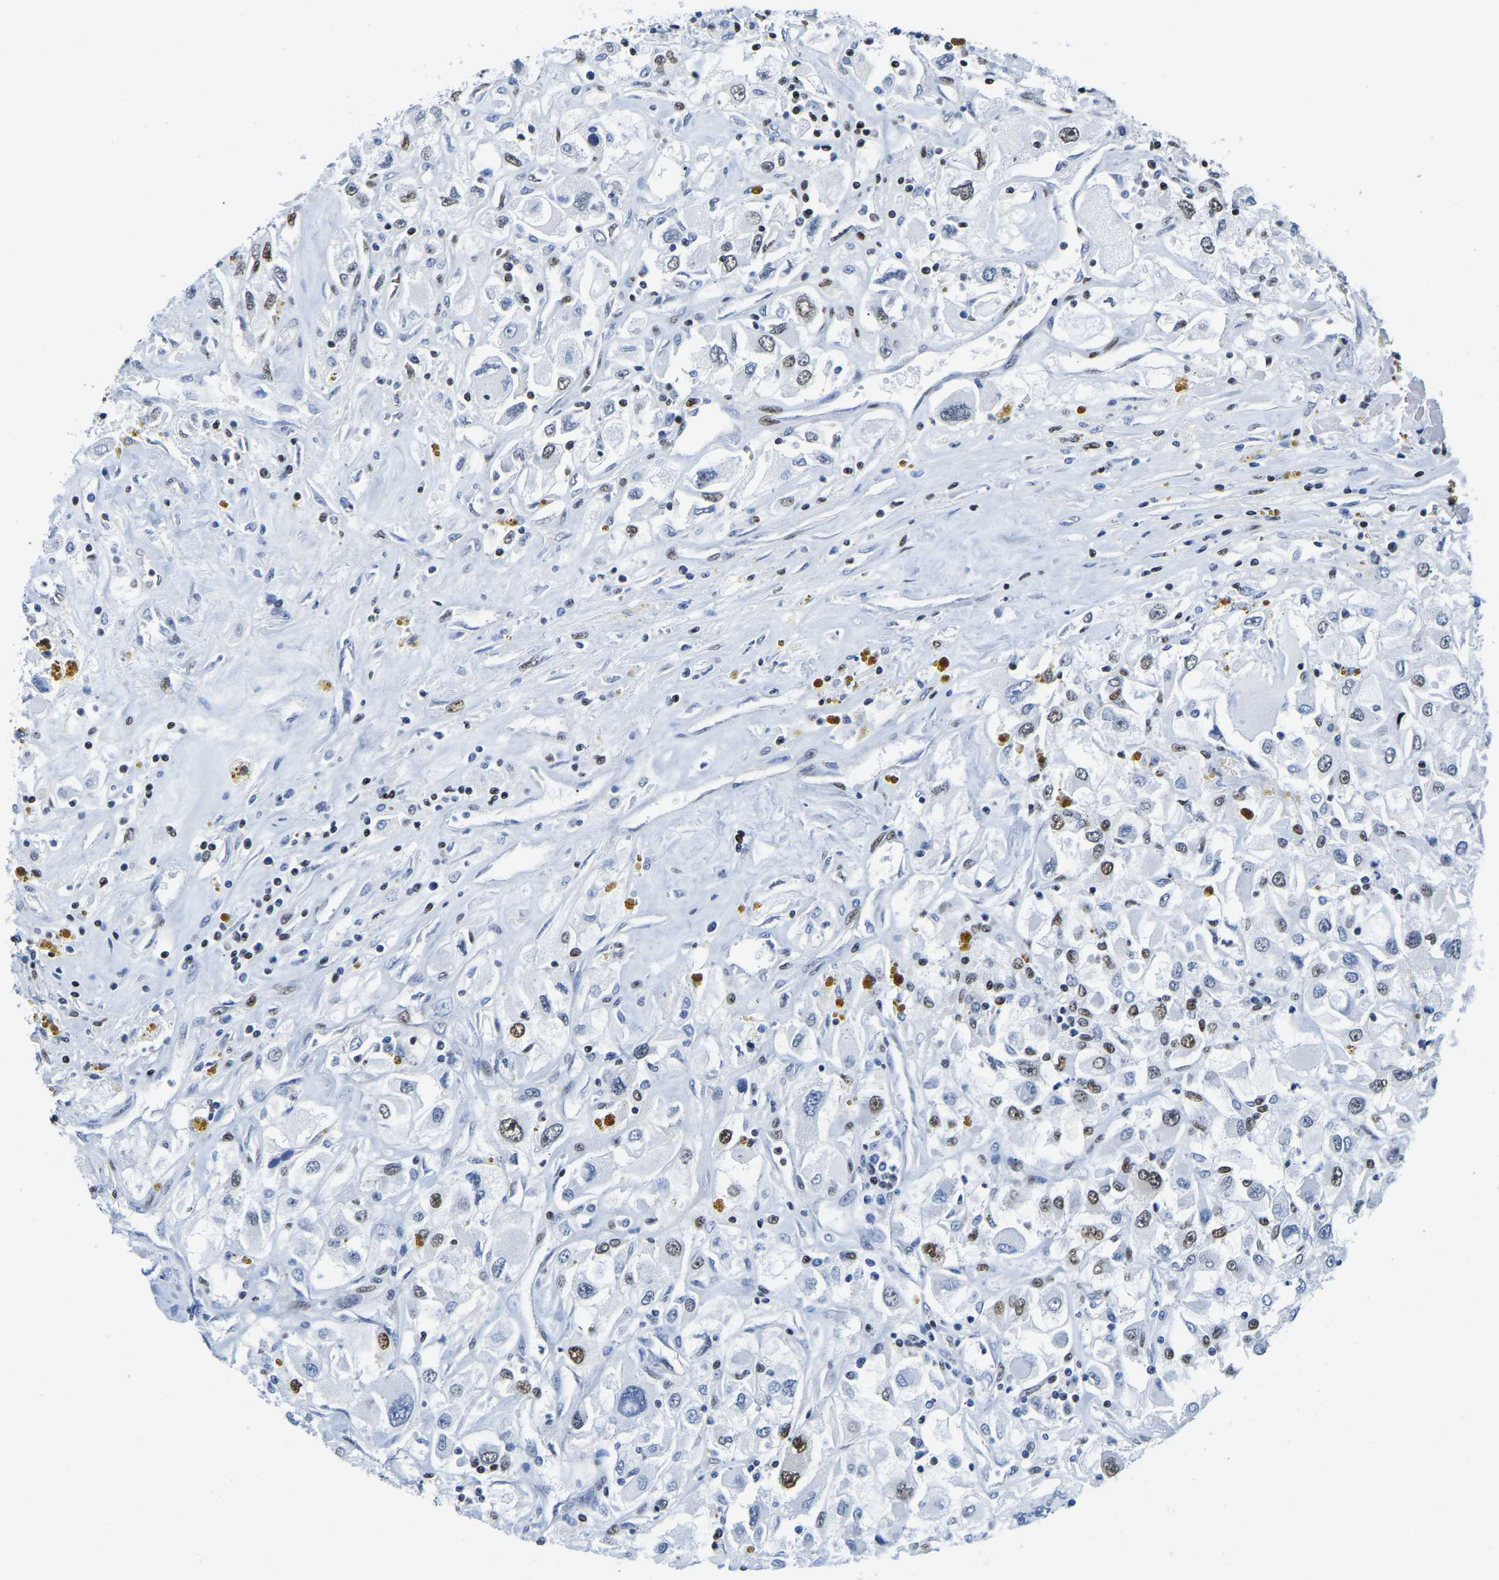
{"staining": {"intensity": "moderate", "quantity": "25%-75%", "location": "nuclear"}, "tissue": "renal cancer", "cell_type": "Tumor cells", "image_type": "cancer", "snomed": [{"axis": "morphology", "description": "Adenocarcinoma, NOS"}, {"axis": "topography", "description": "Kidney"}], "caption": "Moderate nuclear staining is identified in about 25%-75% of tumor cells in adenocarcinoma (renal). The staining is performed using DAB brown chromogen to label protein expression. The nuclei are counter-stained blue using hematoxylin.", "gene": "UBA1", "patient": {"sex": "female", "age": 52}}